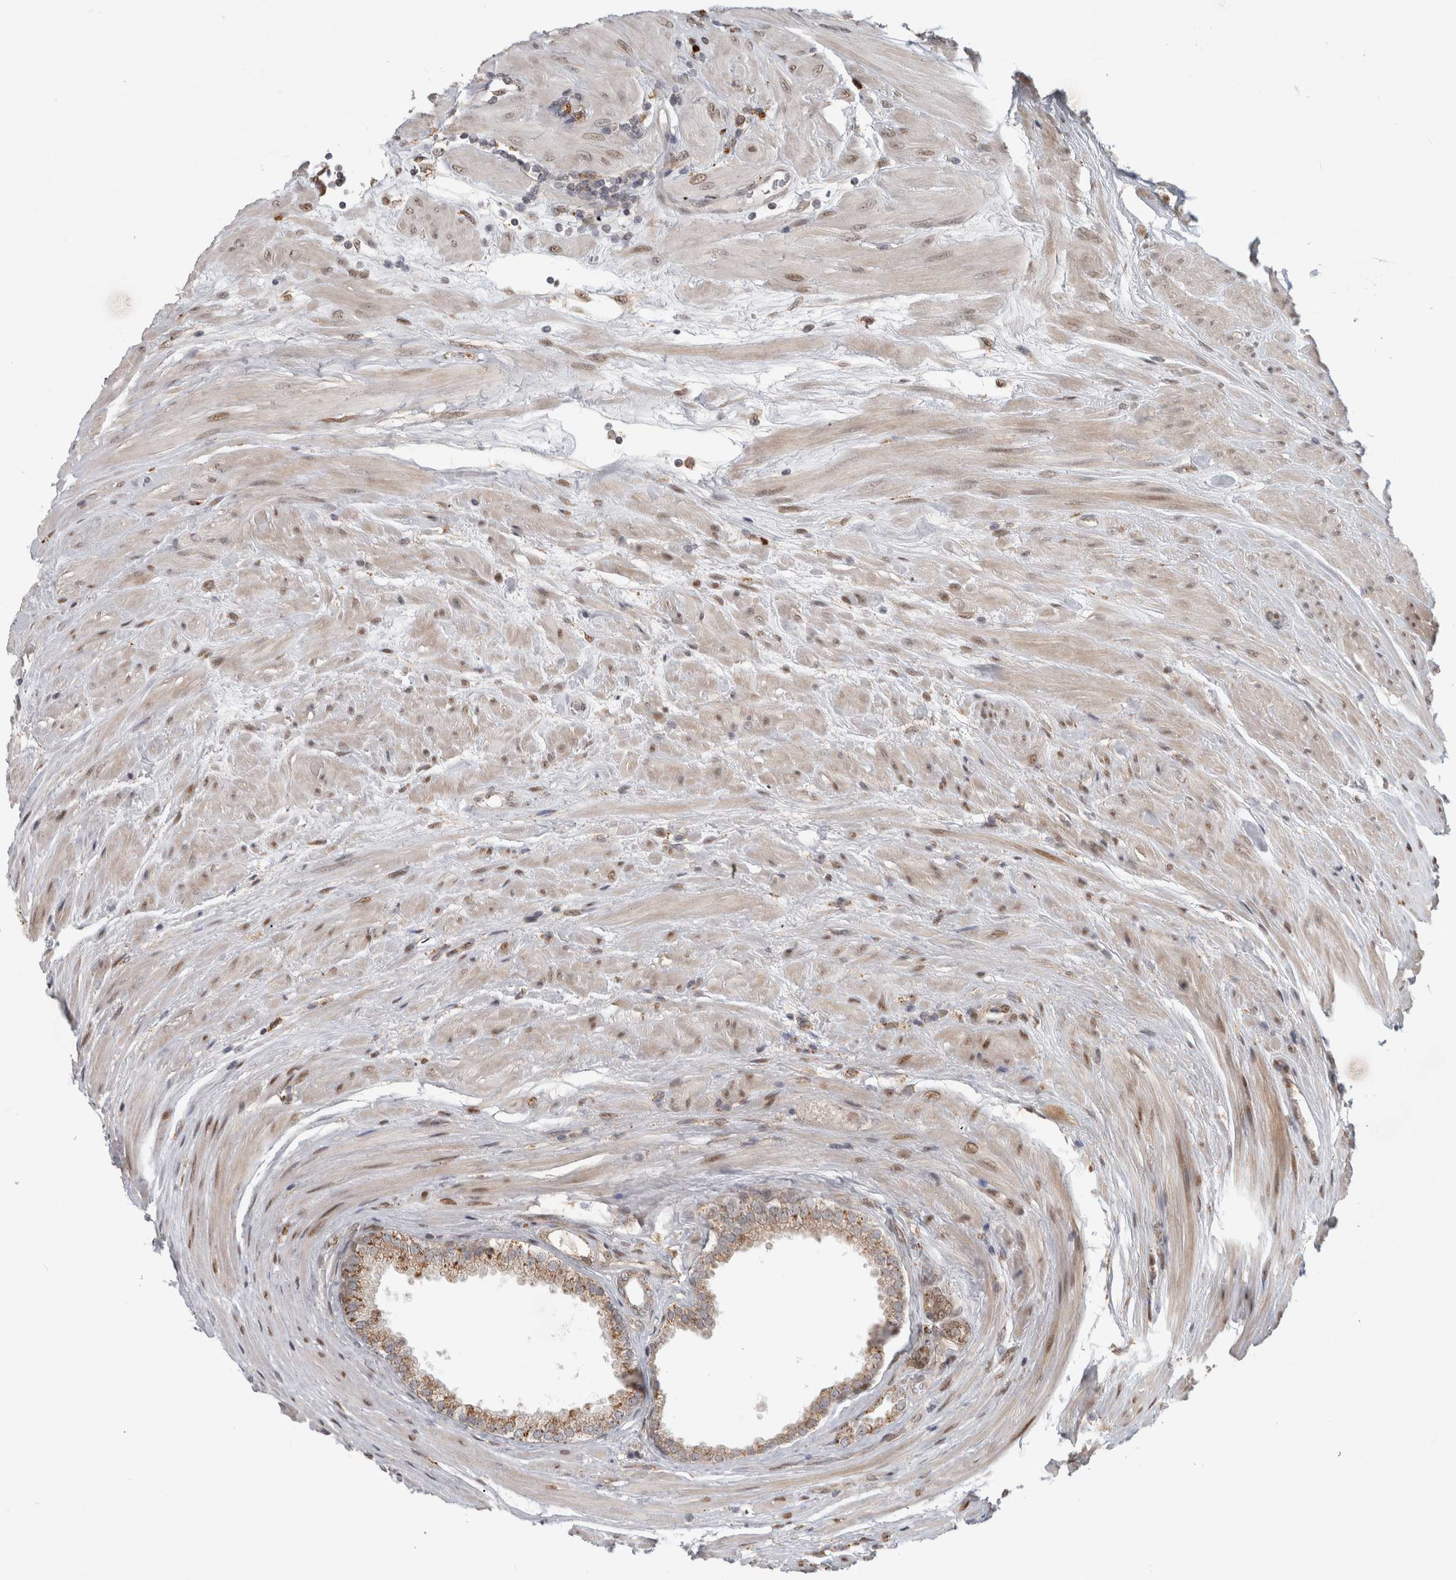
{"staining": {"intensity": "moderate", "quantity": ">75%", "location": "cytoplasmic/membranous"}, "tissue": "prostate cancer", "cell_type": "Tumor cells", "image_type": "cancer", "snomed": [{"axis": "morphology", "description": "Adenocarcinoma, Low grade"}, {"axis": "topography", "description": "Prostate"}], "caption": "There is medium levels of moderate cytoplasmic/membranous staining in tumor cells of prostate cancer, as demonstrated by immunohistochemical staining (brown color).", "gene": "NAB2", "patient": {"sex": "male", "age": 62}}